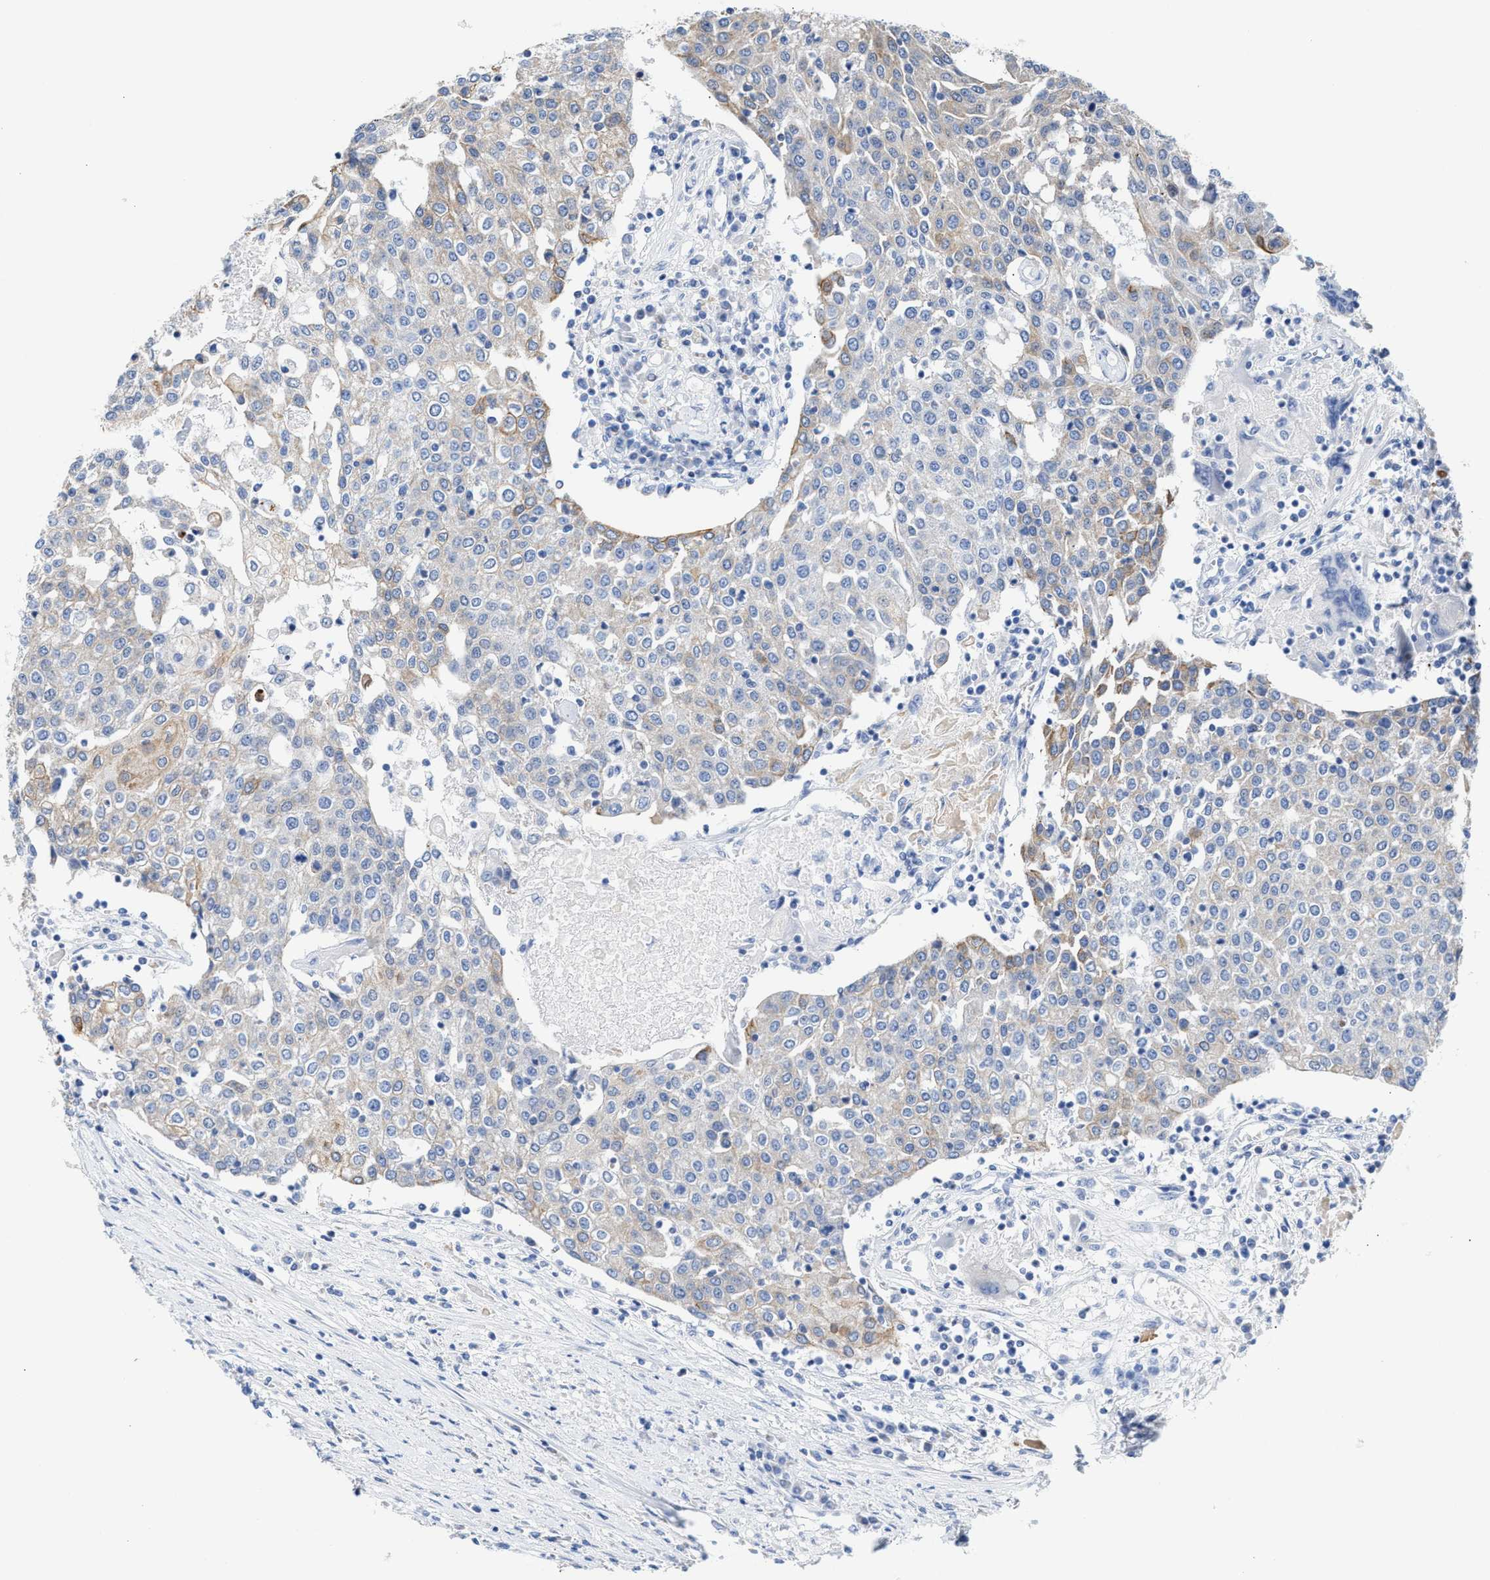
{"staining": {"intensity": "weak", "quantity": "<25%", "location": "cytoplasmic/membranous"}, "tissue": "urothelial cancer", "cell_type": "Tumor cells", "image_type": "cancer", "snomed": [{"axis": "morphology", "description": "Urothelial carcinoma, High grade"}, {"axis": "topography", "description": "Urinary bladder"}], "caption": "An image of human high-grade urothelial carcinoma is negative for staining in tumor cells.", "gene": "JAG1", "patient": {"sex": "female", "age": 85}}